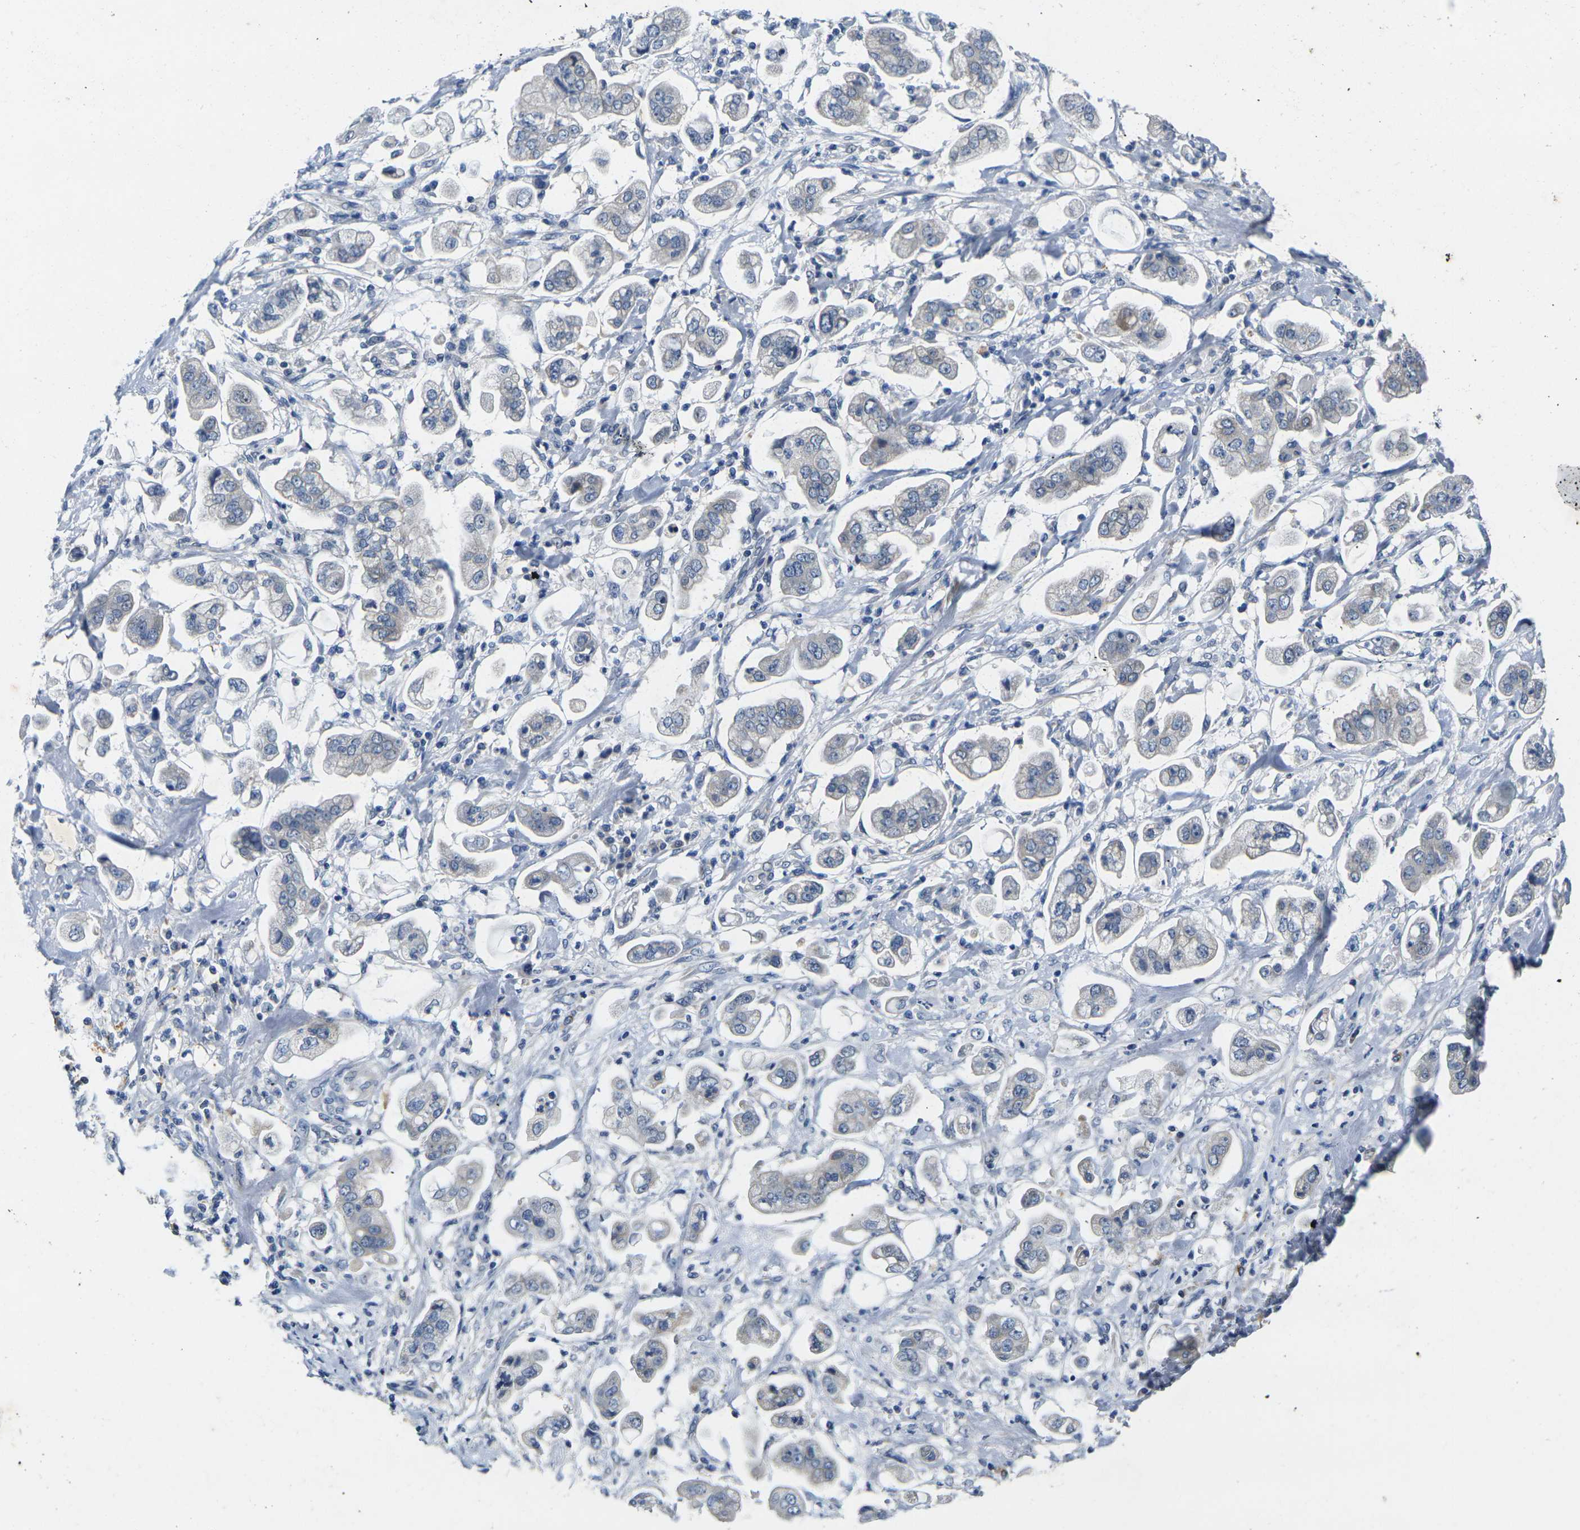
{"staining": {"intensity": "negative", "quantity": "none", "location": "none"}, "tissue": "stomach cancer", "cell_type": "Tumor cells", "image_type": "cancer", "snomed": [{"axis": "morphology", "description": "Adenocarcinoma, NOS"}, {"axis": "topography", "description": "Stomach"}], "caption": "The micrograph reveals no significant positivity in tumor cells of stomach adenocarcinoma.", "gene": "NOCT", "patient": {"sex": "male", "age": 62}}